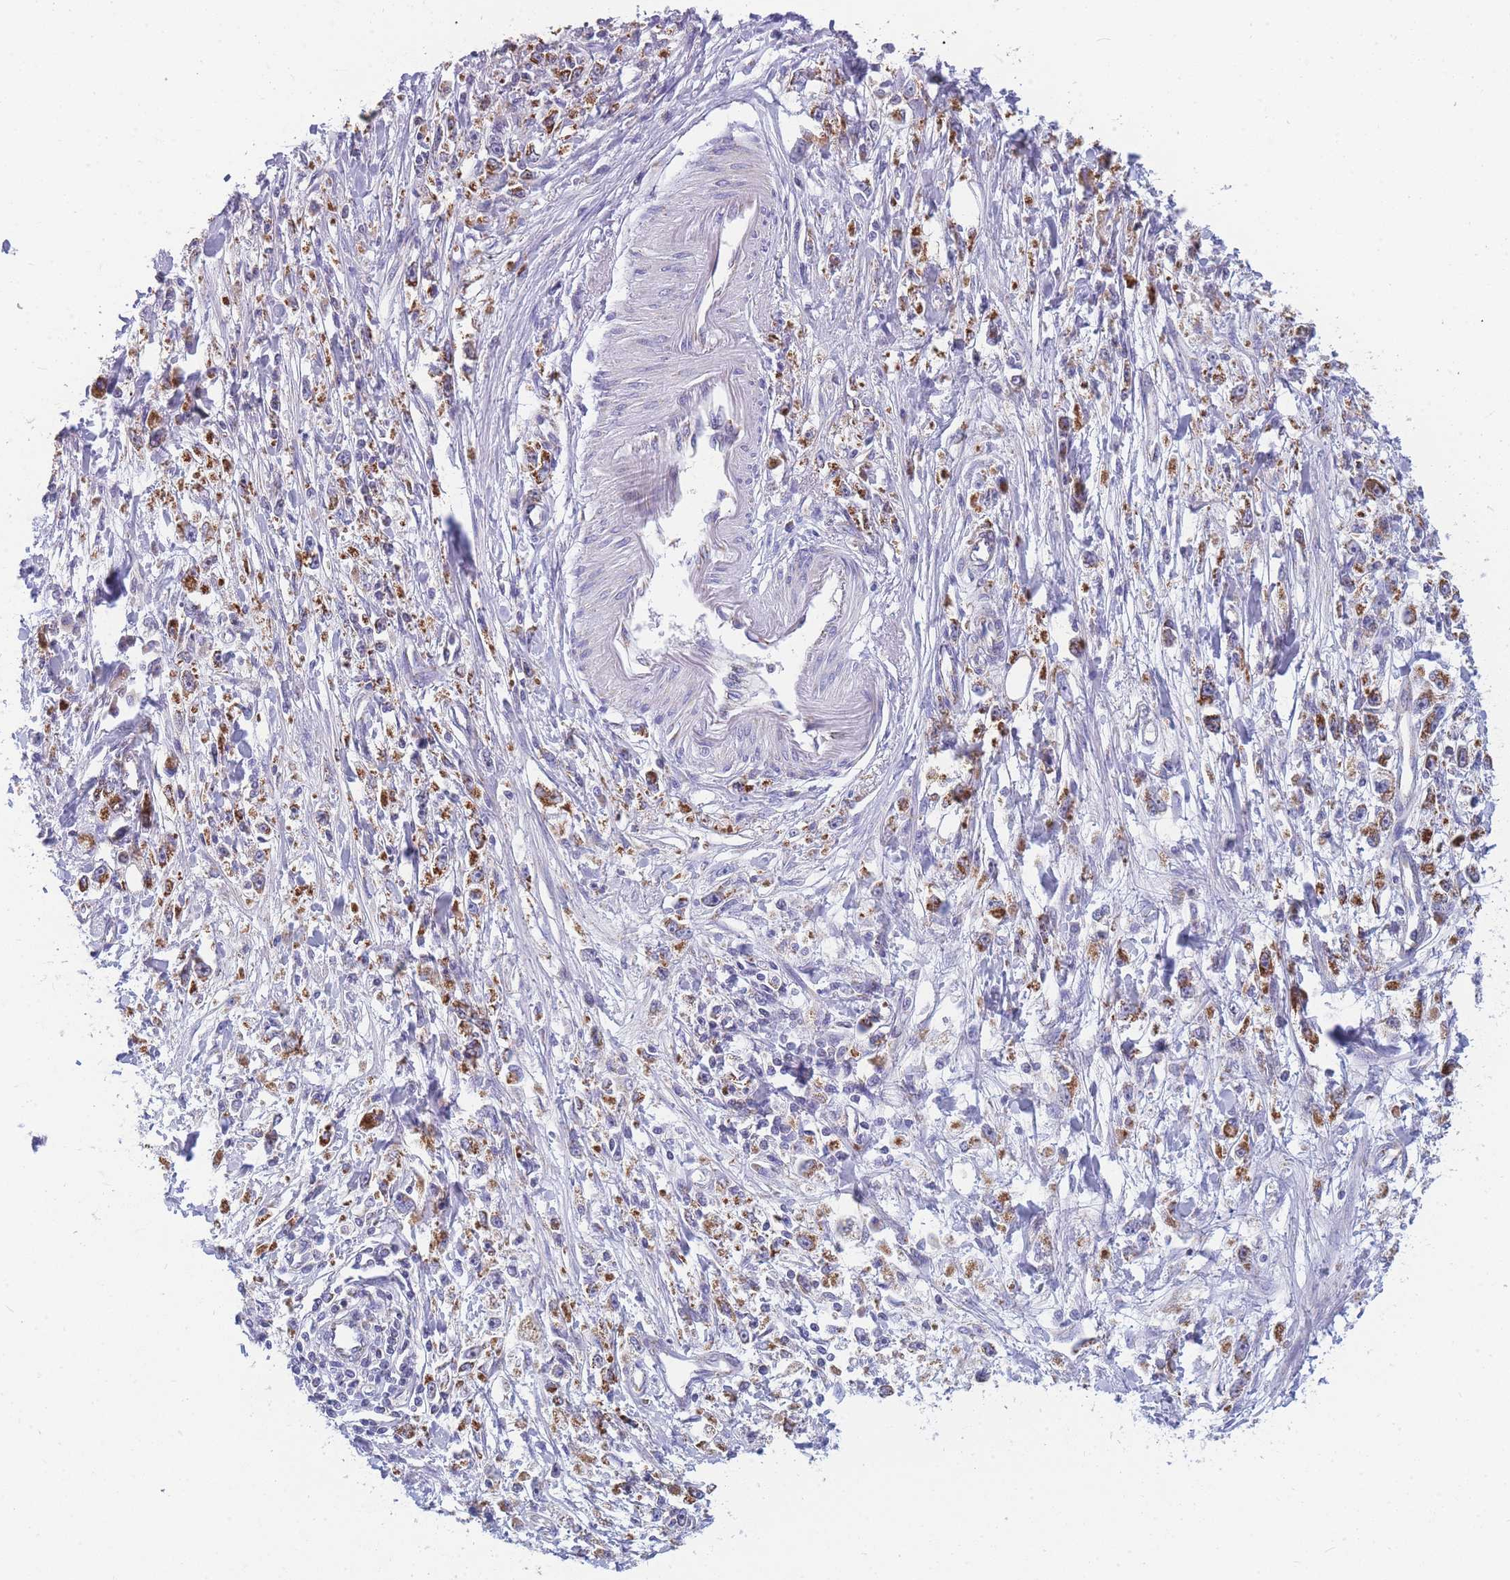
{"staining": {"intensity": "strong", "quantity": ">75%", "location": "cytoplasmic/membranous"}, "tissue": "stomach cancer", "cell_type": "Tumor cells", "image_type": "cancer", "snomed": [{"axis": "morphology", "description": "Adenocarcinoma, NOS"}, {"axis": "topography", "description": "Stomach"}], "caption": "There is high levels of strong cytoplasmic/membranous positivity in tumor cells of adenocarcinoma (stomach), as demonstrated by immunohistochemical staining (brown color).", "gene": "MRPS11", "patient": {"sex": "female", "age": 59}}